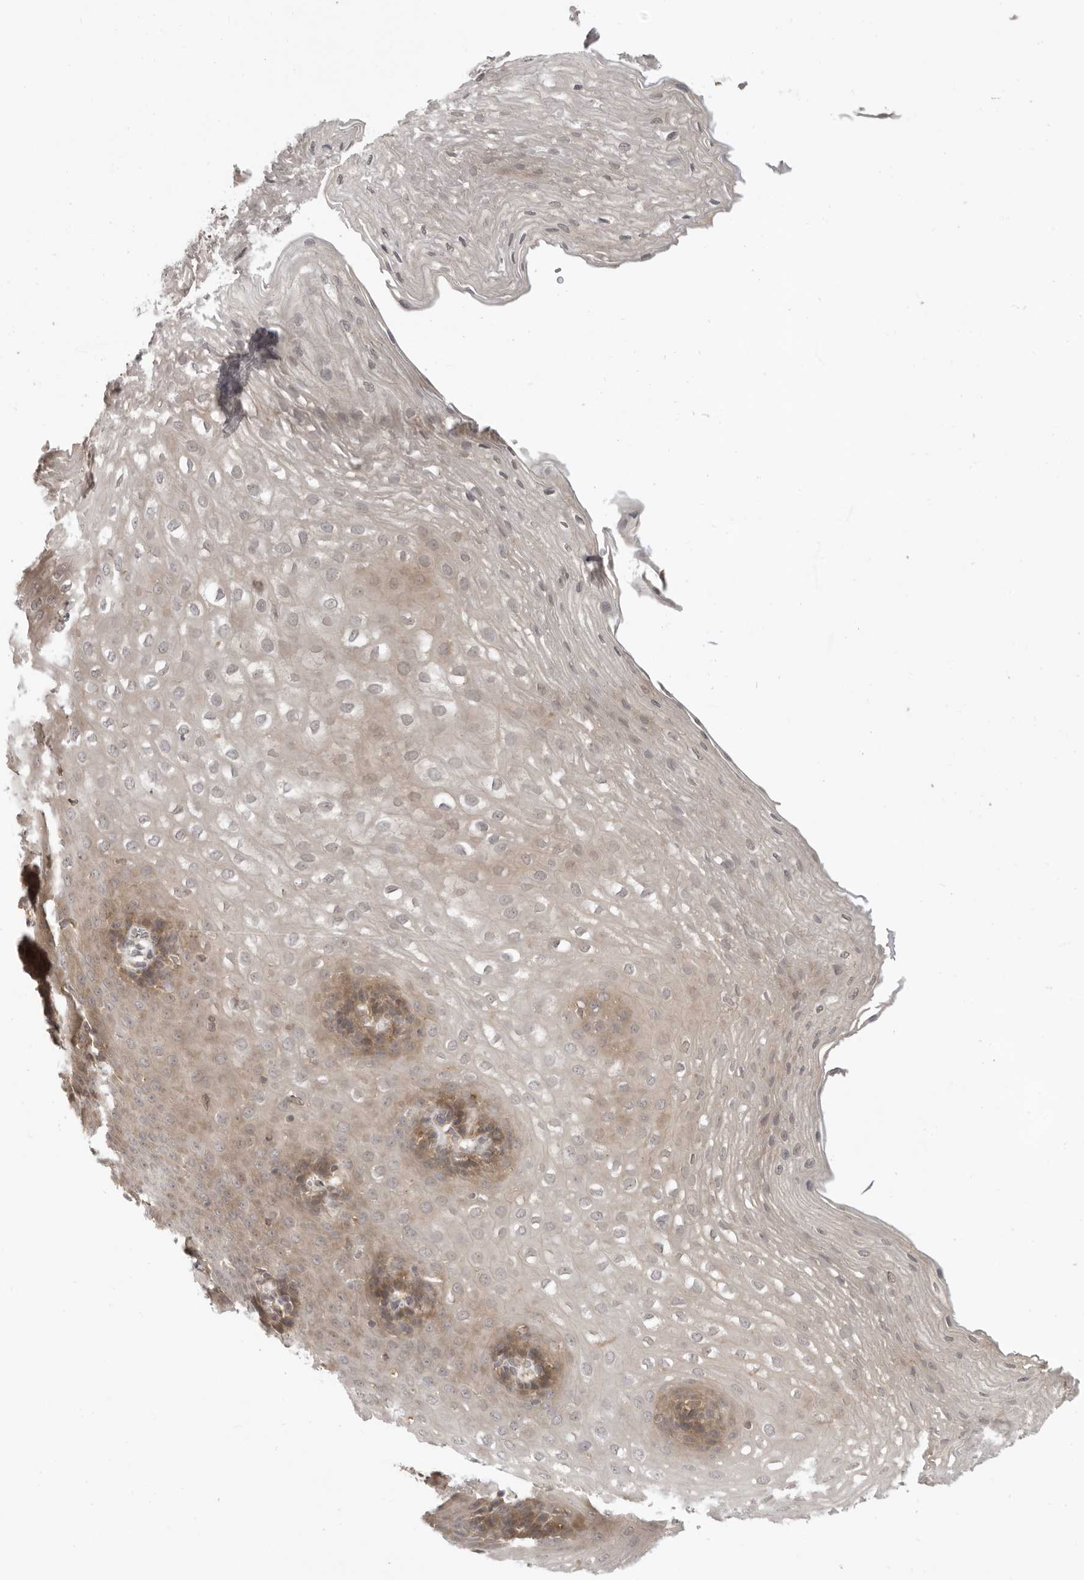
{"staining": {"intensity": "moderate", "quantity": "<25%", "location": "cytoplasmic/membranous"}, "tissue": "esophagus", "cell_type": "Squamous epithelial cells", "image_type": "normal", "snomed": [{"axis": "morphology", "description": "Normal tissue, NOS"}, {"axis": "topography", "description": "Esophagus"}], "caption": "Squamous epithelial cells show moderate cytoplasmic/membranous positivity in about <25% of cells in unremarkable esophagus.", "gene": "PRRC2A", "patient": {"sex": "female", "age": 66}}